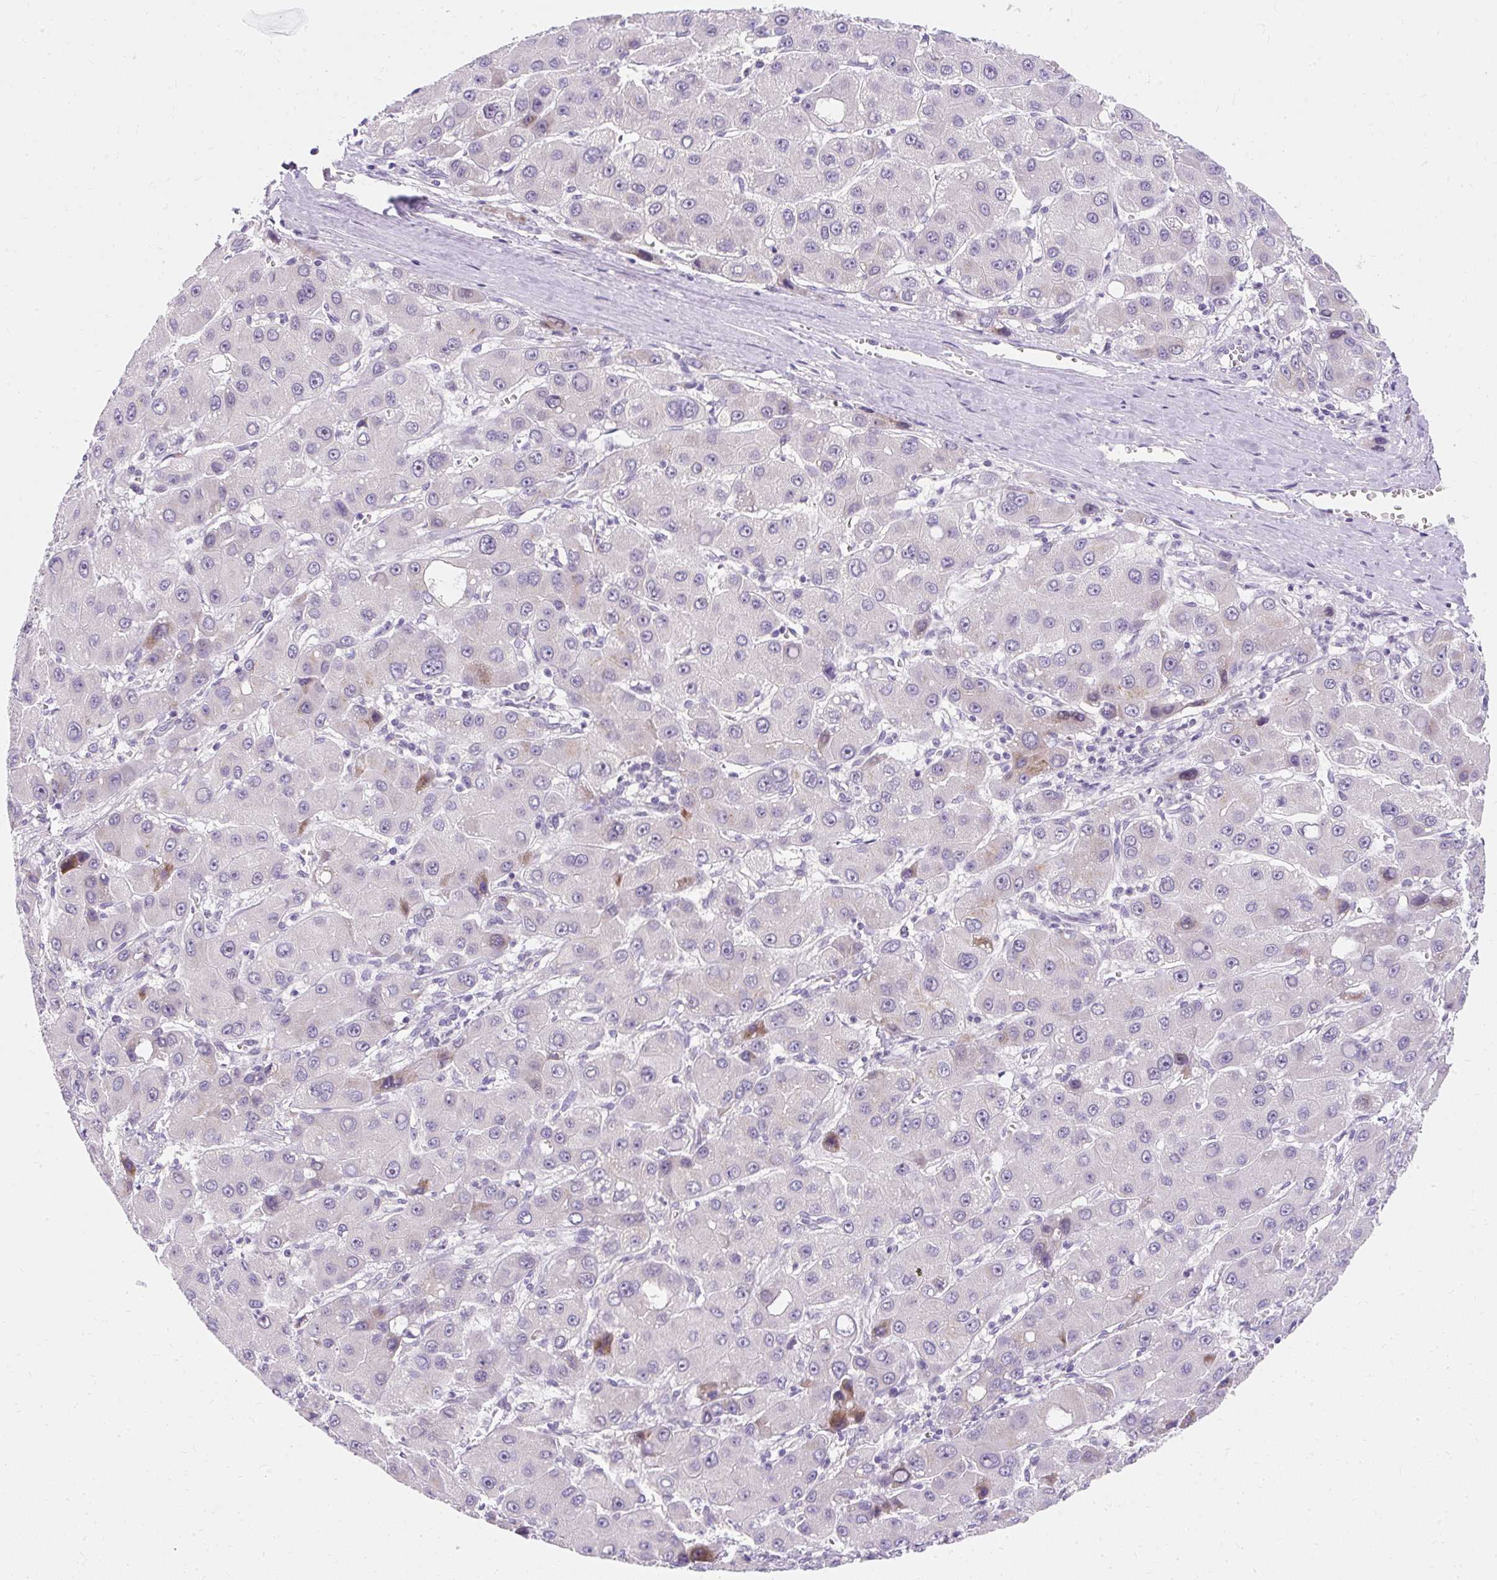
{"staining": {"intensity": "moderate", "quantity": "<25%", "location": "cytoplasmic/membranous"}, "tissue": "liver cancer", "cell_type": "Tumor cells", "image_type": "cancer", "snomed": [{"axis": "morphology", "description": "Carcinoma, Hepatocellular, NOS"}, {"axis": "topography", "description": "Liver"}], "caption": "Immunohistochemical staining of liver cancer exhibits moderate cytoplasmic/membranous protein expression in about <25% of tumor cells. The staining is performed using DAB brown chromogen to label protein expression. The nuclei are counter-stained blue using hematoxylin.", "gene": "DTX4", "patient": {"sex": "male", "age": 55}}